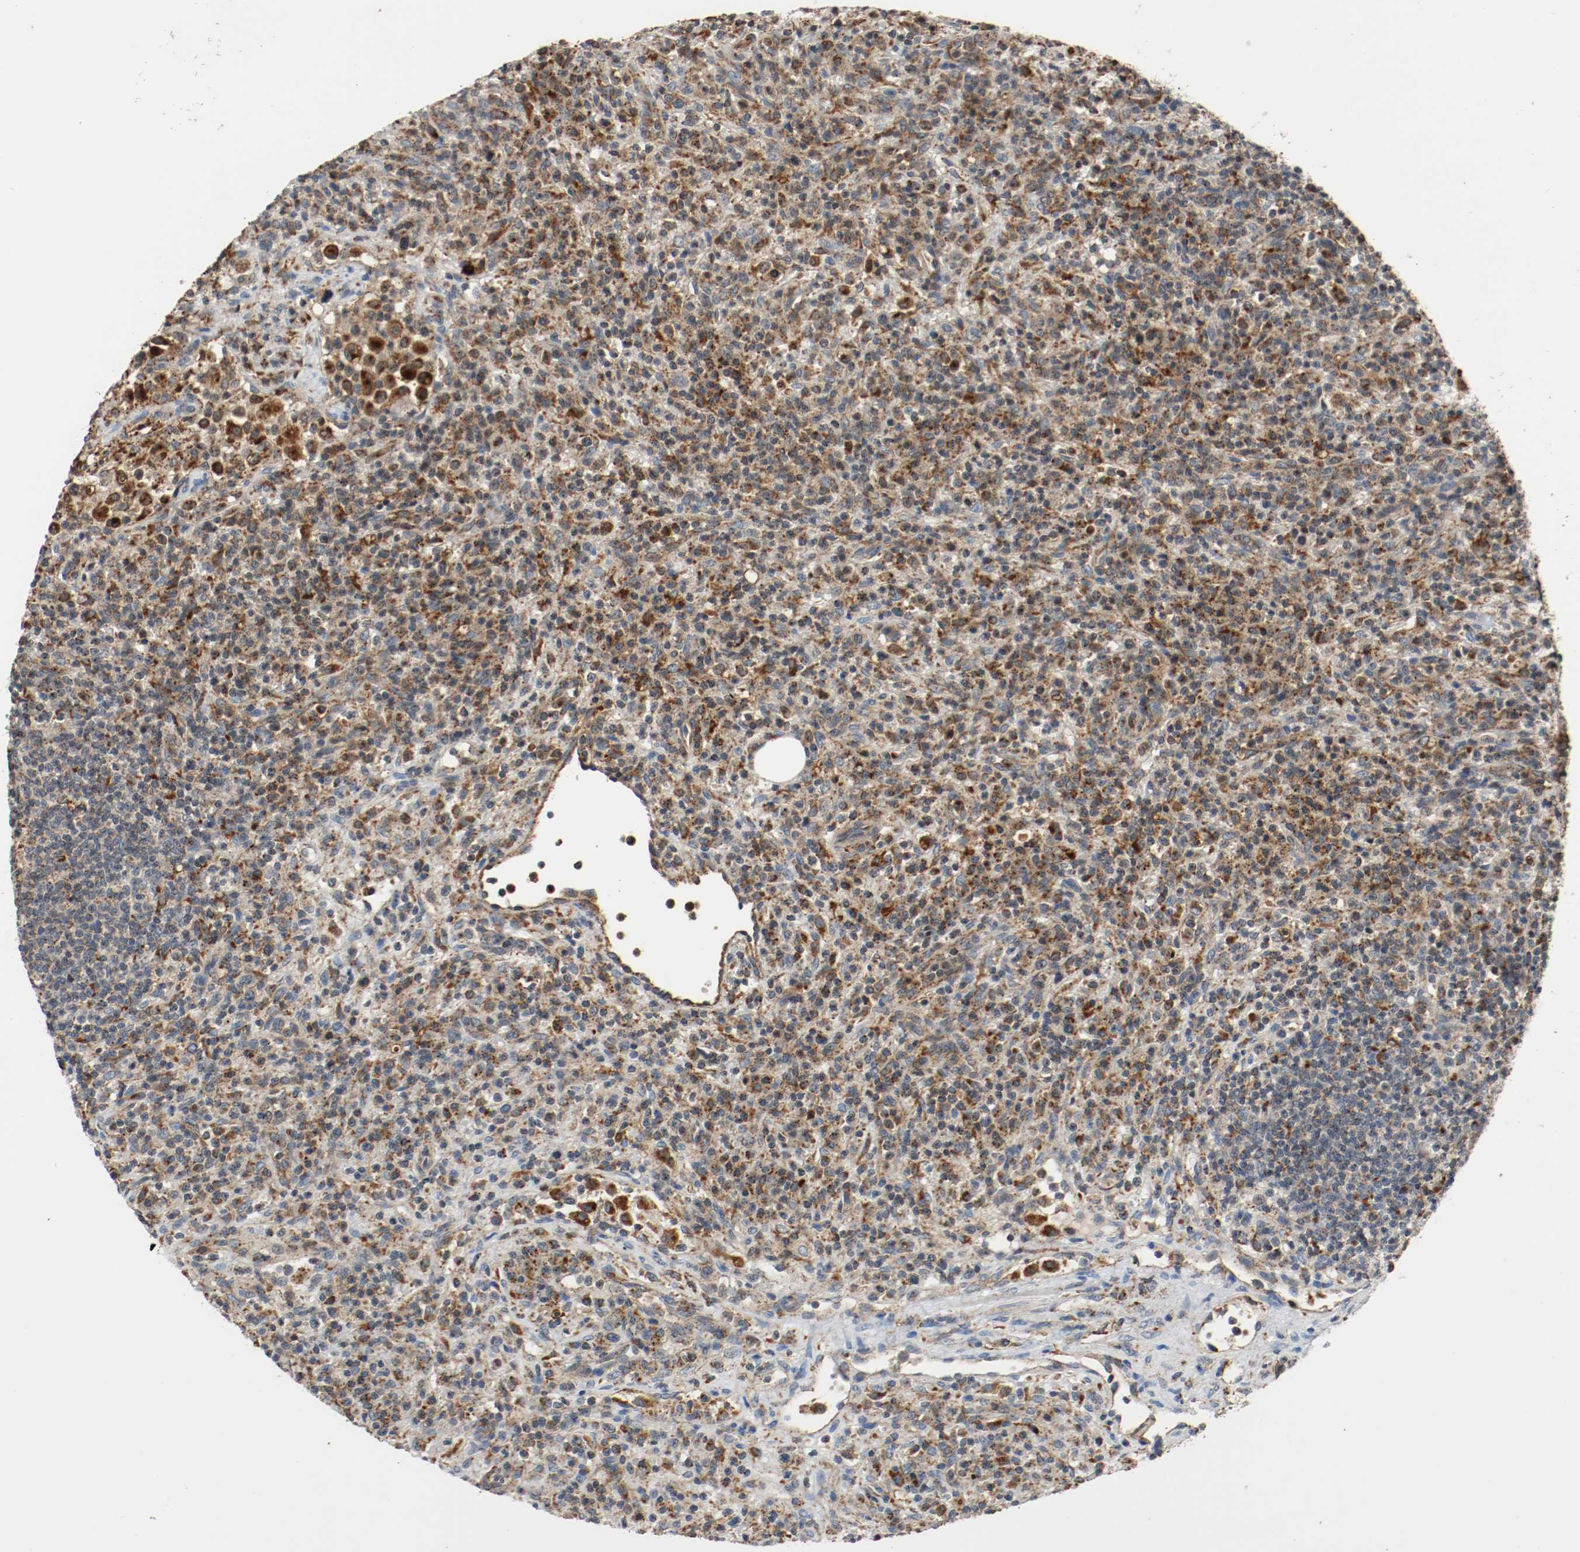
{"staining": {"intensity": "moderate", "quantity": ">75%", "location": "cytoplasmic/membranous"}, "tissue": "lymphoma", "cell_type": "Tumor cells", "image_type": "cancer", "snomed": [{"axis": "morphology", "description": "Hodgkin's disease, NOS"}, {"axis": "topography", "description": "Lymph node"}], "caption": "A medium amount of moderate cytoplasmic/membranous staining is appreciated in approximately >75% of tumor cells in lymphoma tissue.", "gene": "LAMP2", "patient": {"sex": "male", "age": 65}}